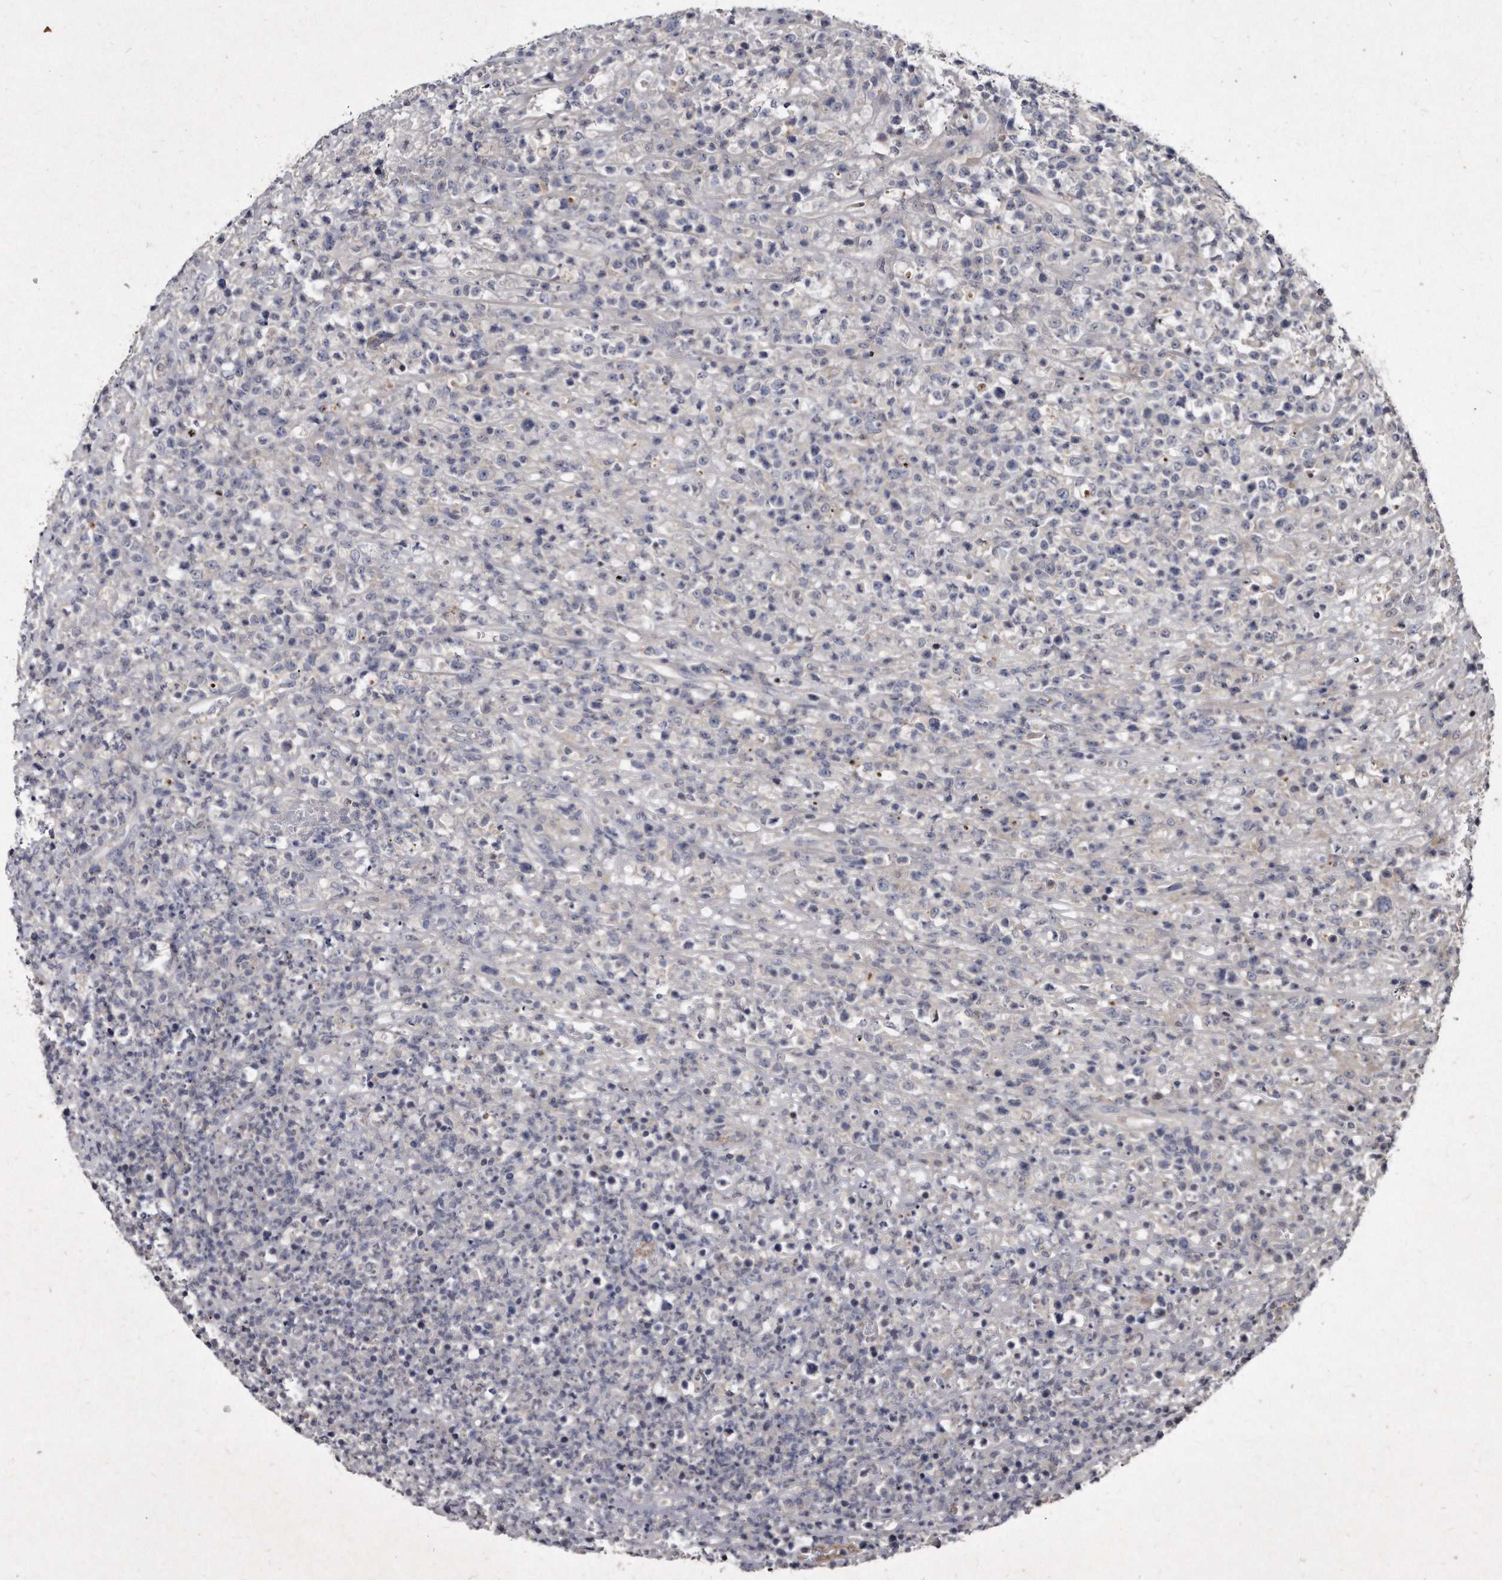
{"staining": {"intensity": "negative", "quantity": "none", "location": "none"}, "tissue": "lymphoma", "cell_type": "Tumor cells", "image_type": "cancer", "snomed": [{"axis": "morphology", "description": "Malignant lymphoma, non-Hodgkin's type, High grade"}, {"axis": "topography", "description": "Colon"}], "caption": "Immunohistochemistry (IHC) micrograph of malignant lymphoma, non-Hodgkin's type (high-grade) stained for a protein (brown), which demonstrates no positivity in tumor cells.", "gene": "KLHDC3", "patient": {"sex": "female", "age": 53}}